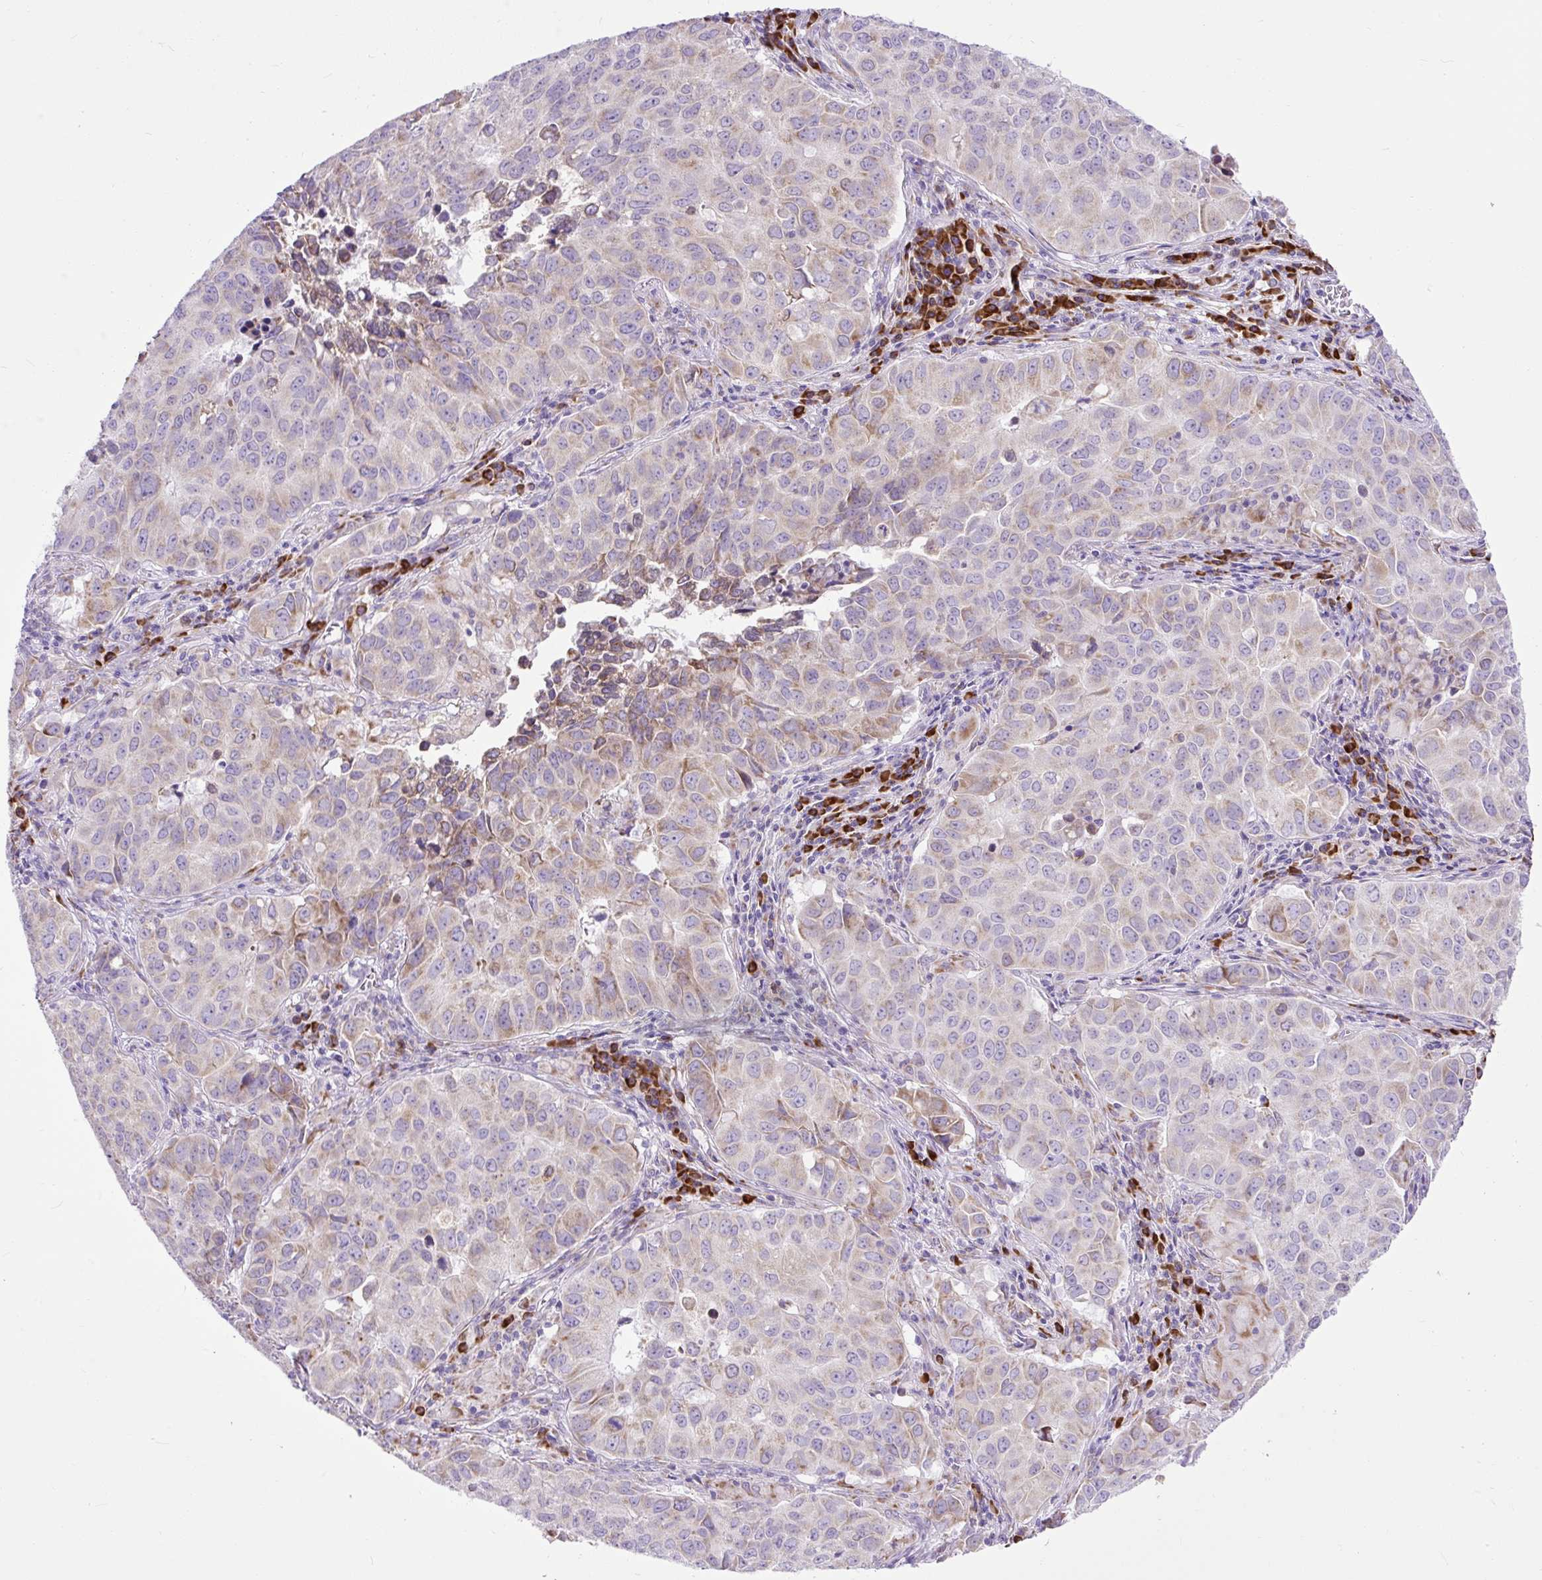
{"staining": {"intensity": "moderate", "quantity": "25%-75%", "location": "cytoplasmic/membranous"}, "tissue": "lung cancer", "cell_type": "Tumor cells", "image_type": "cancer", "snomed": [{"axis": "morphology", "description": "Adenocarcinoma, NOS"}, {"axis": "topography", "description": "Lung"}], "caption": "Lung adenocarcinoma stained with a protein marker shows moderate staining in tumor cells.", "gene": "DDOST", "patient": {"sex": "female", "age": 50}}